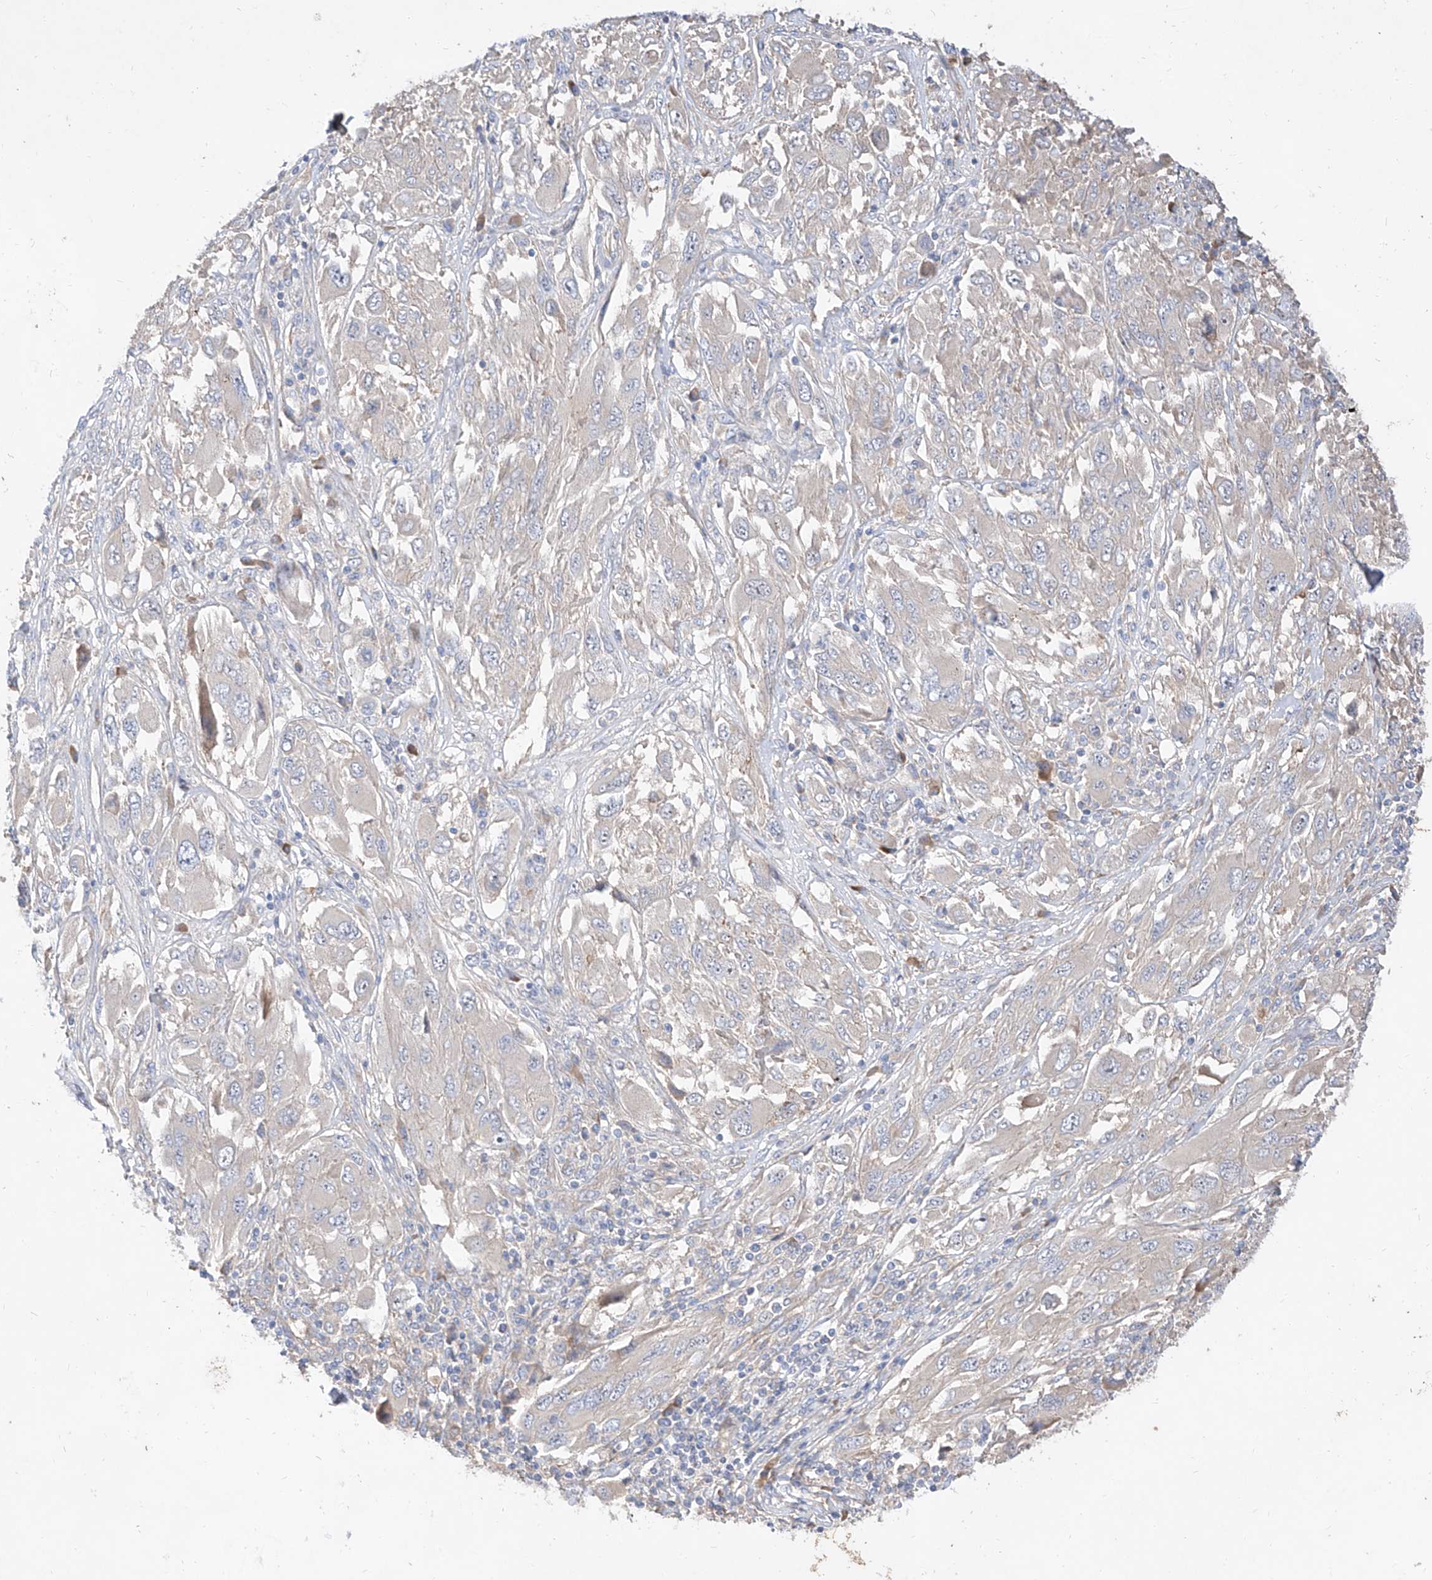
{"staining": {"intensity": "negative", "quantity": "none", "location": "none"}, "tissue": "melanoma", "cell_type": "Tumor cells", "image_type": "cancer", "snomed": [{"axis": "morphology", "description": "Malignant melanoma, NOS"}, {"axis": "topography", "description": "Skin"}], "caption": "This is an immunohistochemistry histopathology image of human melanoma. There is no positivity in tumor cells.", "gene": "DIRAS3", "patient": {"sex": "female", "age": 91}}